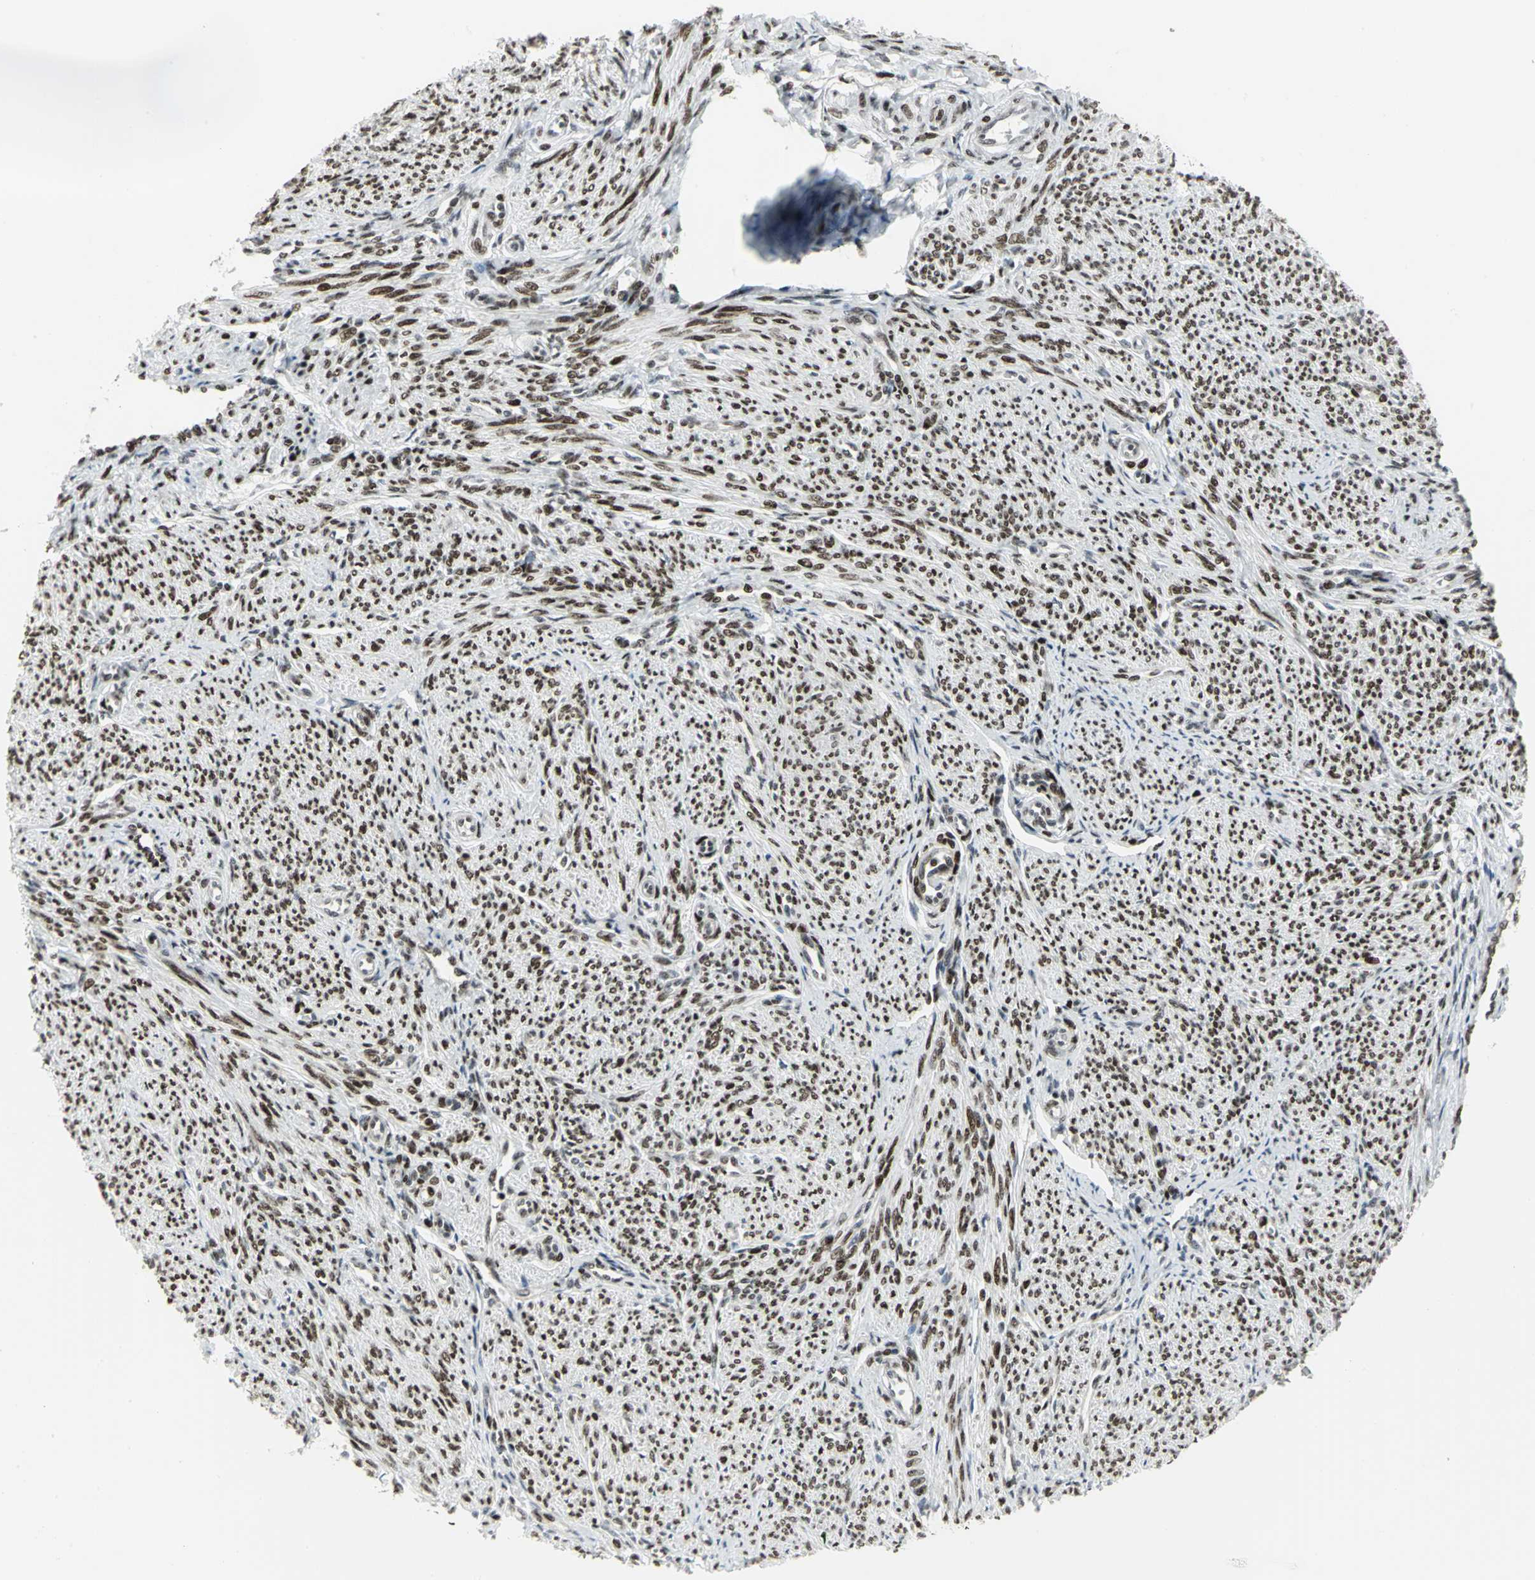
{"staining": {"intensity": "moderate", "quantity": ">75%", "location": "nuclear"}, "tissue": "smooth muscle", "cell_type": "Smooth muscle cells", "image_type": "normal", "snomed": [{"axis": "morphology", "description": "Normal tissue, NOS"}, {"axis": "topography", "description": "Smooth muscle"}], "caption": "Immunohistochemical staining of normal human smooth muscle reveals medium levels of moderate nuclear expression in about >75% of smooth muscle cells. (Stains: DAB (3,3'-diaminobenzidine) in brown, nuclei in blue, Microscopy: brightfield microscopy at high magnification).", "gene": "SMARCA4", "patient": {"sex": "female", "age": 65}}